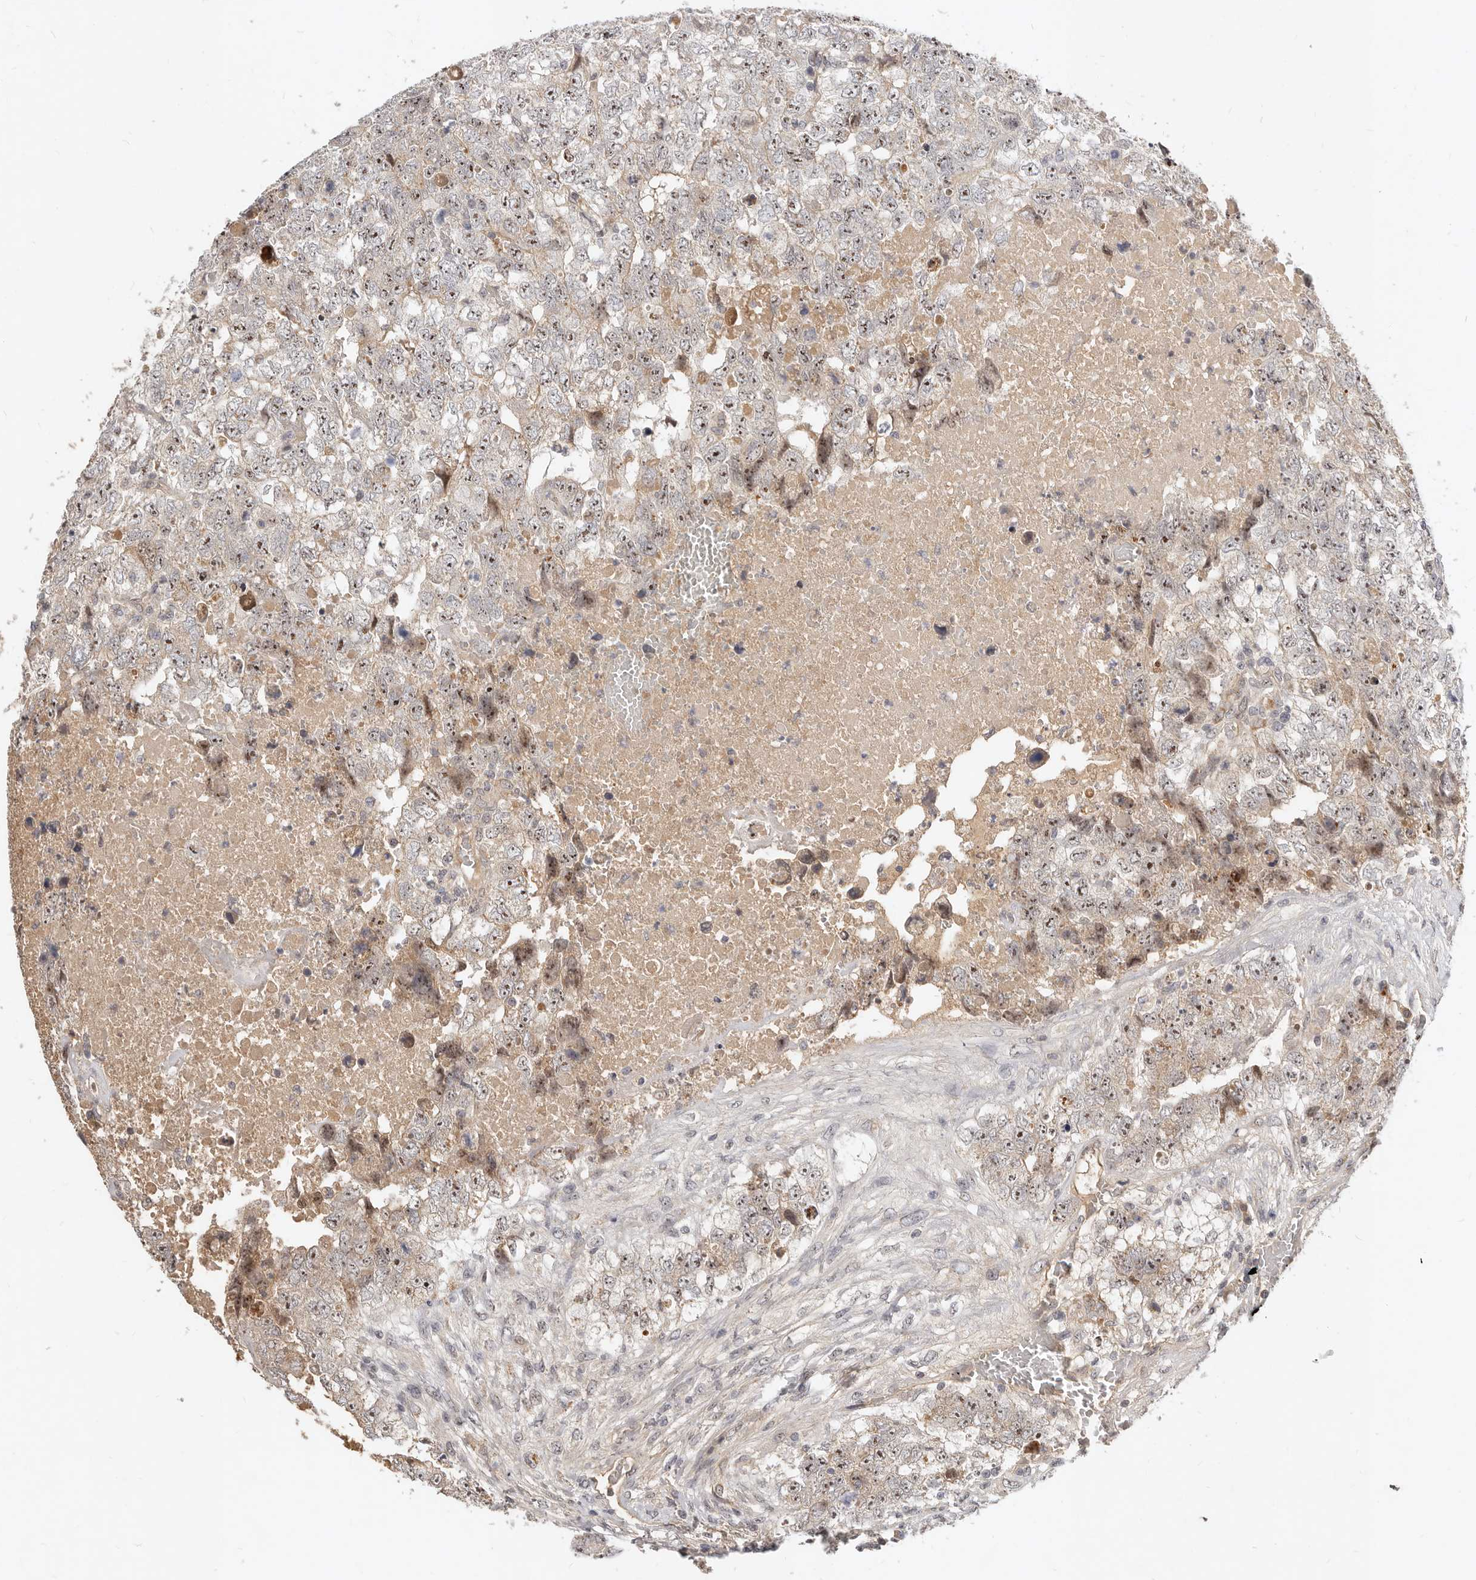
{"staining": {"intensity": "moderate", "quantity": ">75%", "location": "nuclear"}, "tissue": "testis cancer", "cell_type": "Tumor cells", "image_type": "cancer", "snomed": [{"axis": "morphology", "description": "Carcinoma, Embryonal, NOS"}, {"axis": "topography", "description": "Testis"}], "caption": "Immunohistochemical staining of human embryonal carcinoma (testis) displays moderate nuclear protein positivity in approximately >75% of tumor cells. (IHC, brightfield microscopy, high magnification).", "gene": "MICALL2", "patient": {"sex": "male", "age": 37}}